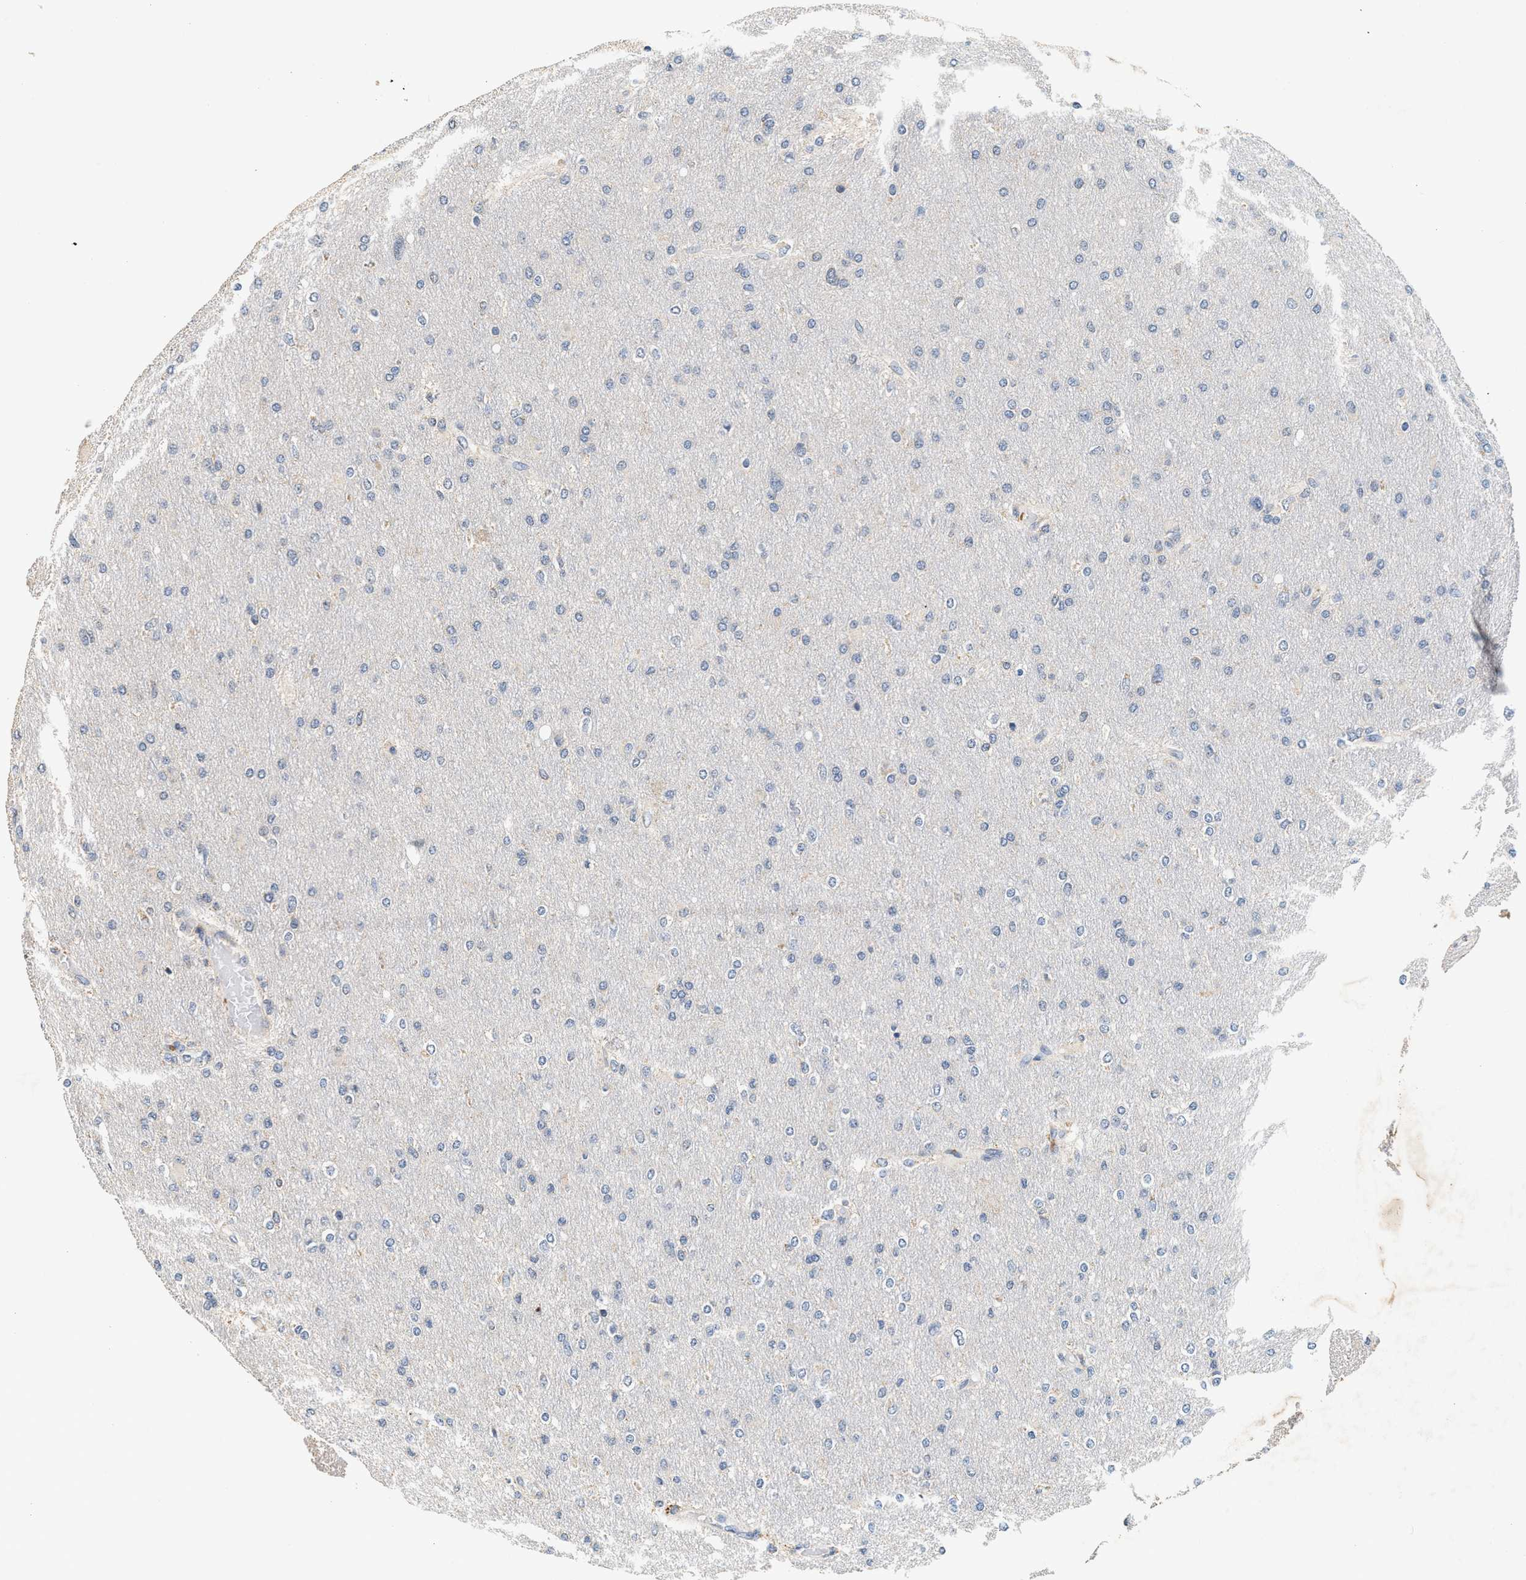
{"staining": {"intensity": "negative", "quantity": "none", "location": "none"}, "tissue": "glioma", "cell_type": "Tumor cells", "image_type": "cancer", "snomed": [{"axis": "morphology", "description": "Glioma, malignant, High grade"}, {"axis": "topography", "description": "Cerebral cortex"}], "caption": "A micrograph of malignant glioma (high-grade) stained for a protein reveals no brown staining in tumor cells.", "gene": "PTGR3", "patient": {"sex": "female", "age": 36}}